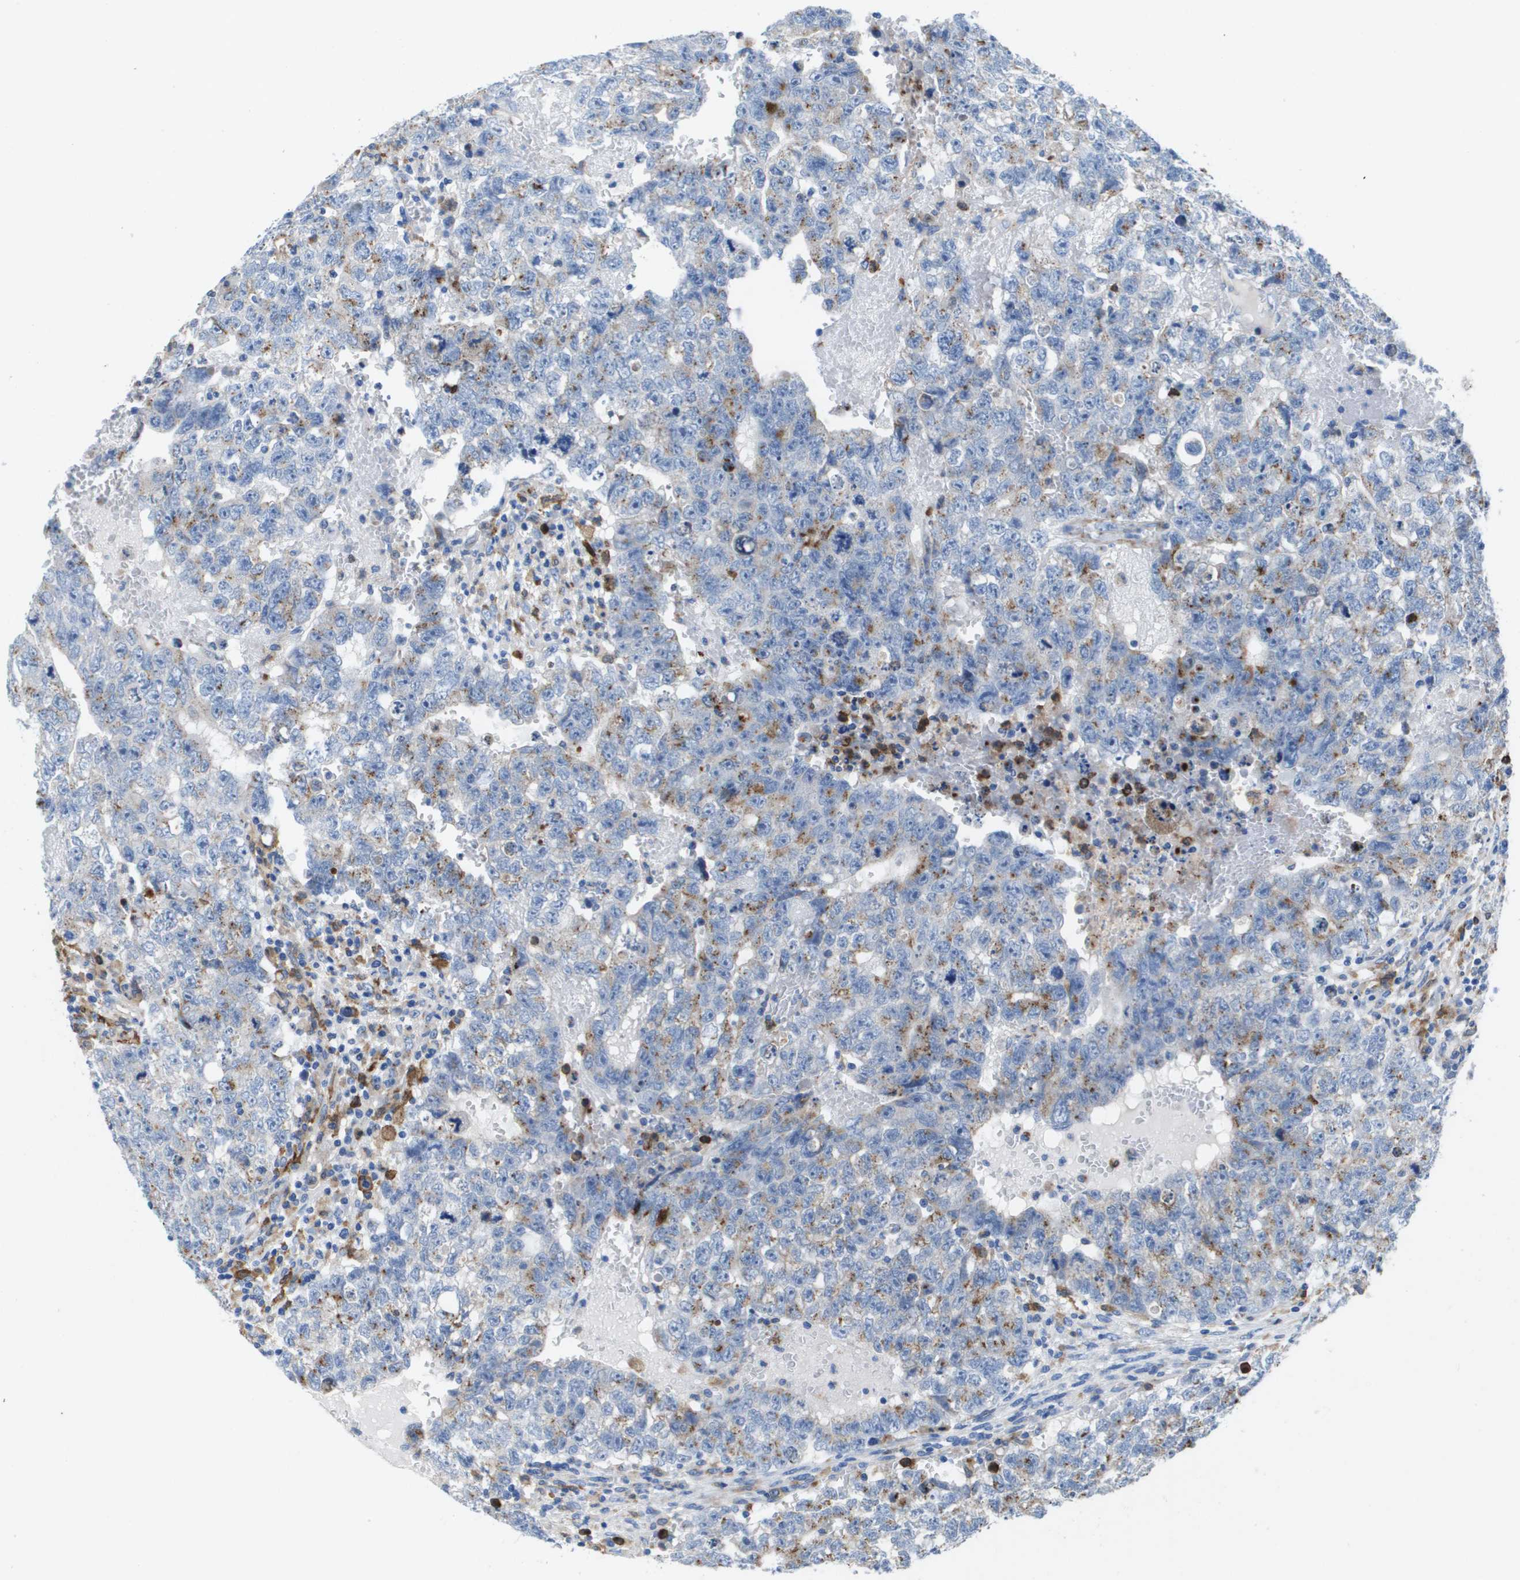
{"staining": {"intensity": "weak", "quantity": "<25%", "location": "cytoplasmic/membranous"}, "tissue": "testis cancer", "cell_type": "Tumor cells", "image_type": "cancer", "snomed": [{"axis": "morphology", "description": "Seminoma, NOS"}, {"axis": "morphology", "description": "Carcinoma, Embryonal, NOS"}, {"axis": "topography", "description": "Testis"}], "caption": "This is a photomicrograph of immunohistochemistry staining of testis cancer, which shows no positivity in tumor cells.", "gene": "SLC37A2", "patient": {"sex": "male", "age": 38}}